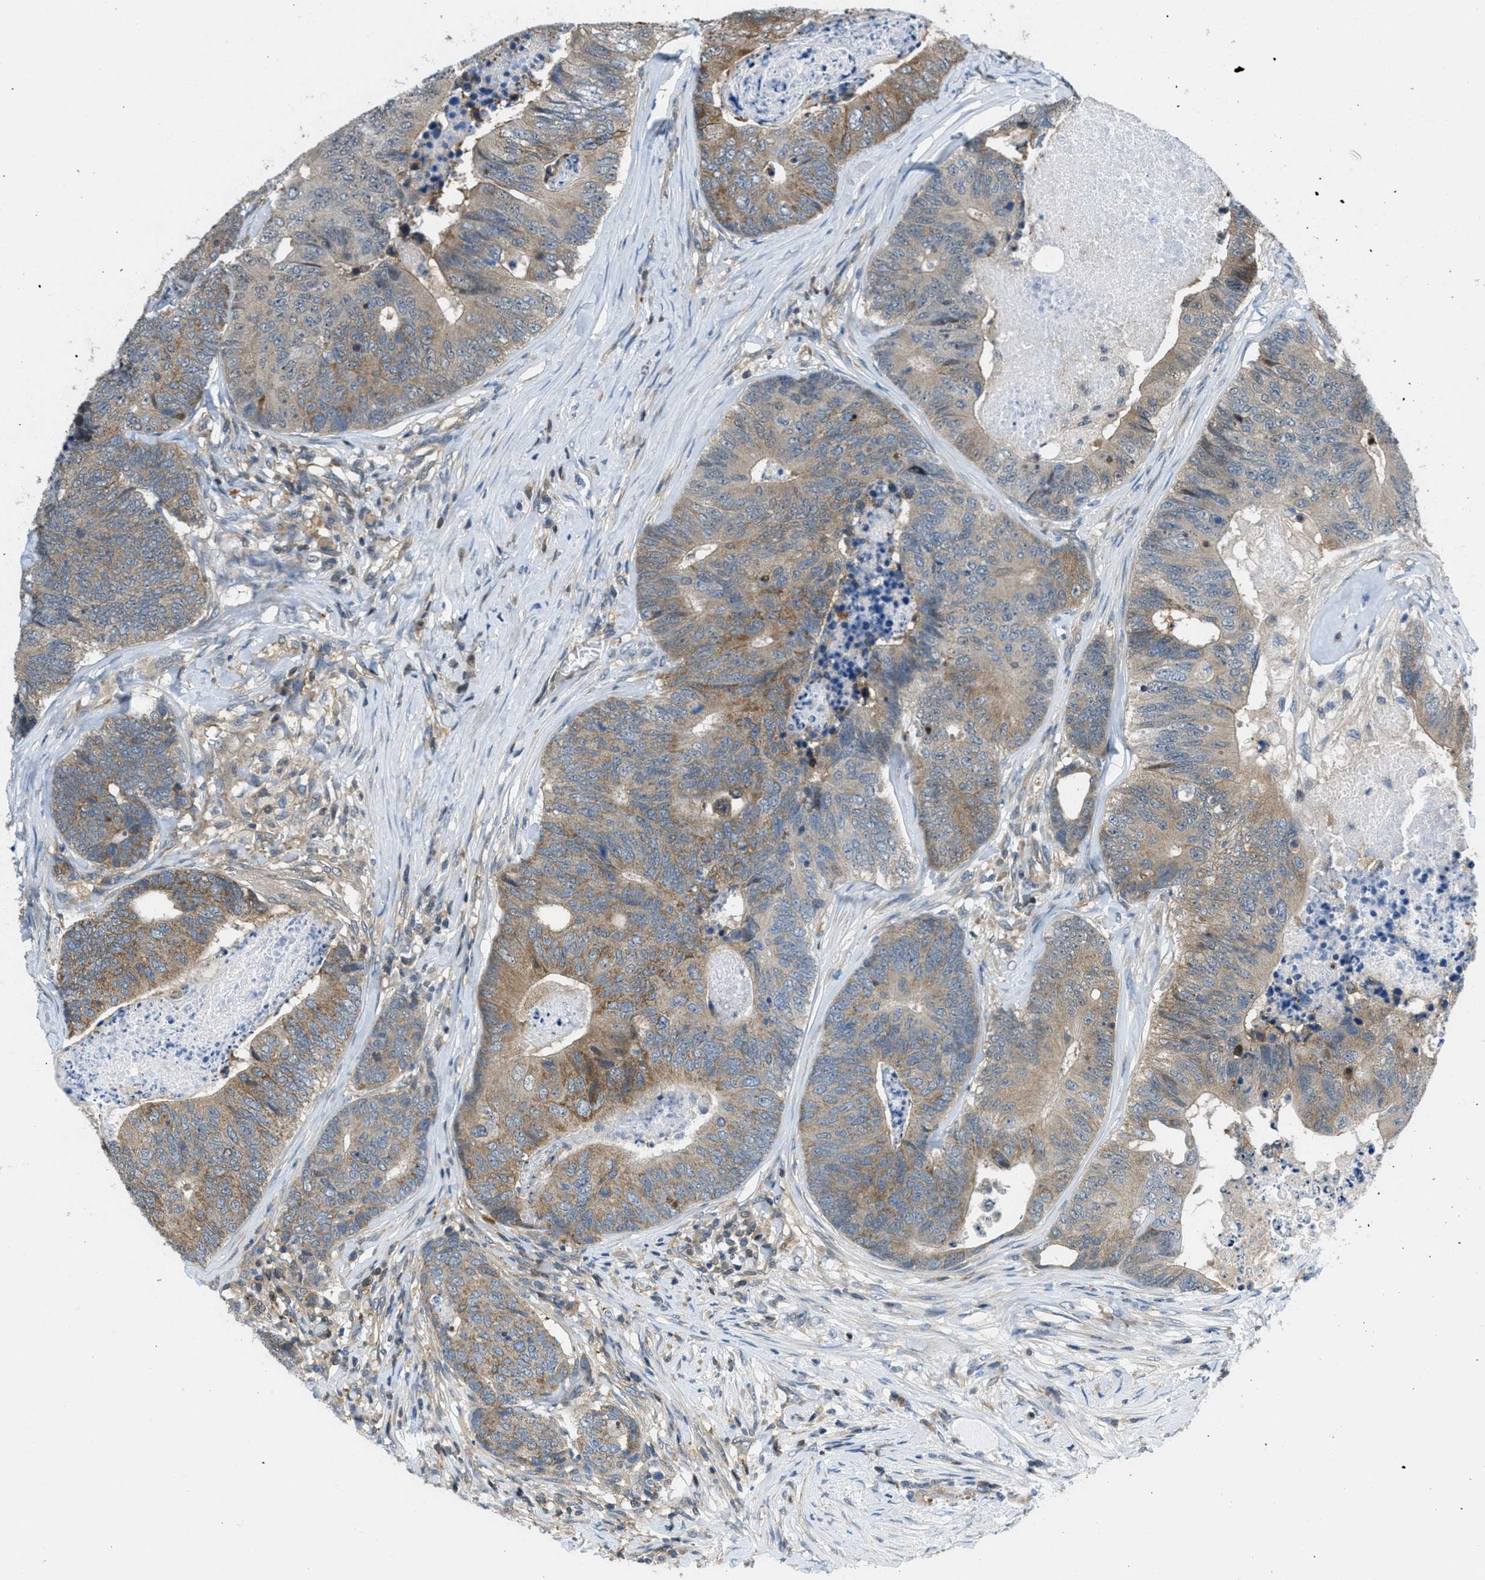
{"staining": {"intensity": "moderate", "quantity": ">75%", "location": "cytoplasmic/membranous"}, "tissue": "colorectal cancer", "cell_type": "Tumor cells", "image_type": "cancer", "snomed": [{"axis": "morphology", "description": "Adenocarcinoma, NOS"}, {"axis": "topography", "description": "Colon"}], "caption": "Human colorectal cancer (adenocarcinoma) stained with a brown dye demonstrates moderate cytoplasmic/membranous positive staining in about >75% of tumor cells.", "gene": "PIP5K1C", "patient": {"sex": "female", "age": 67}}